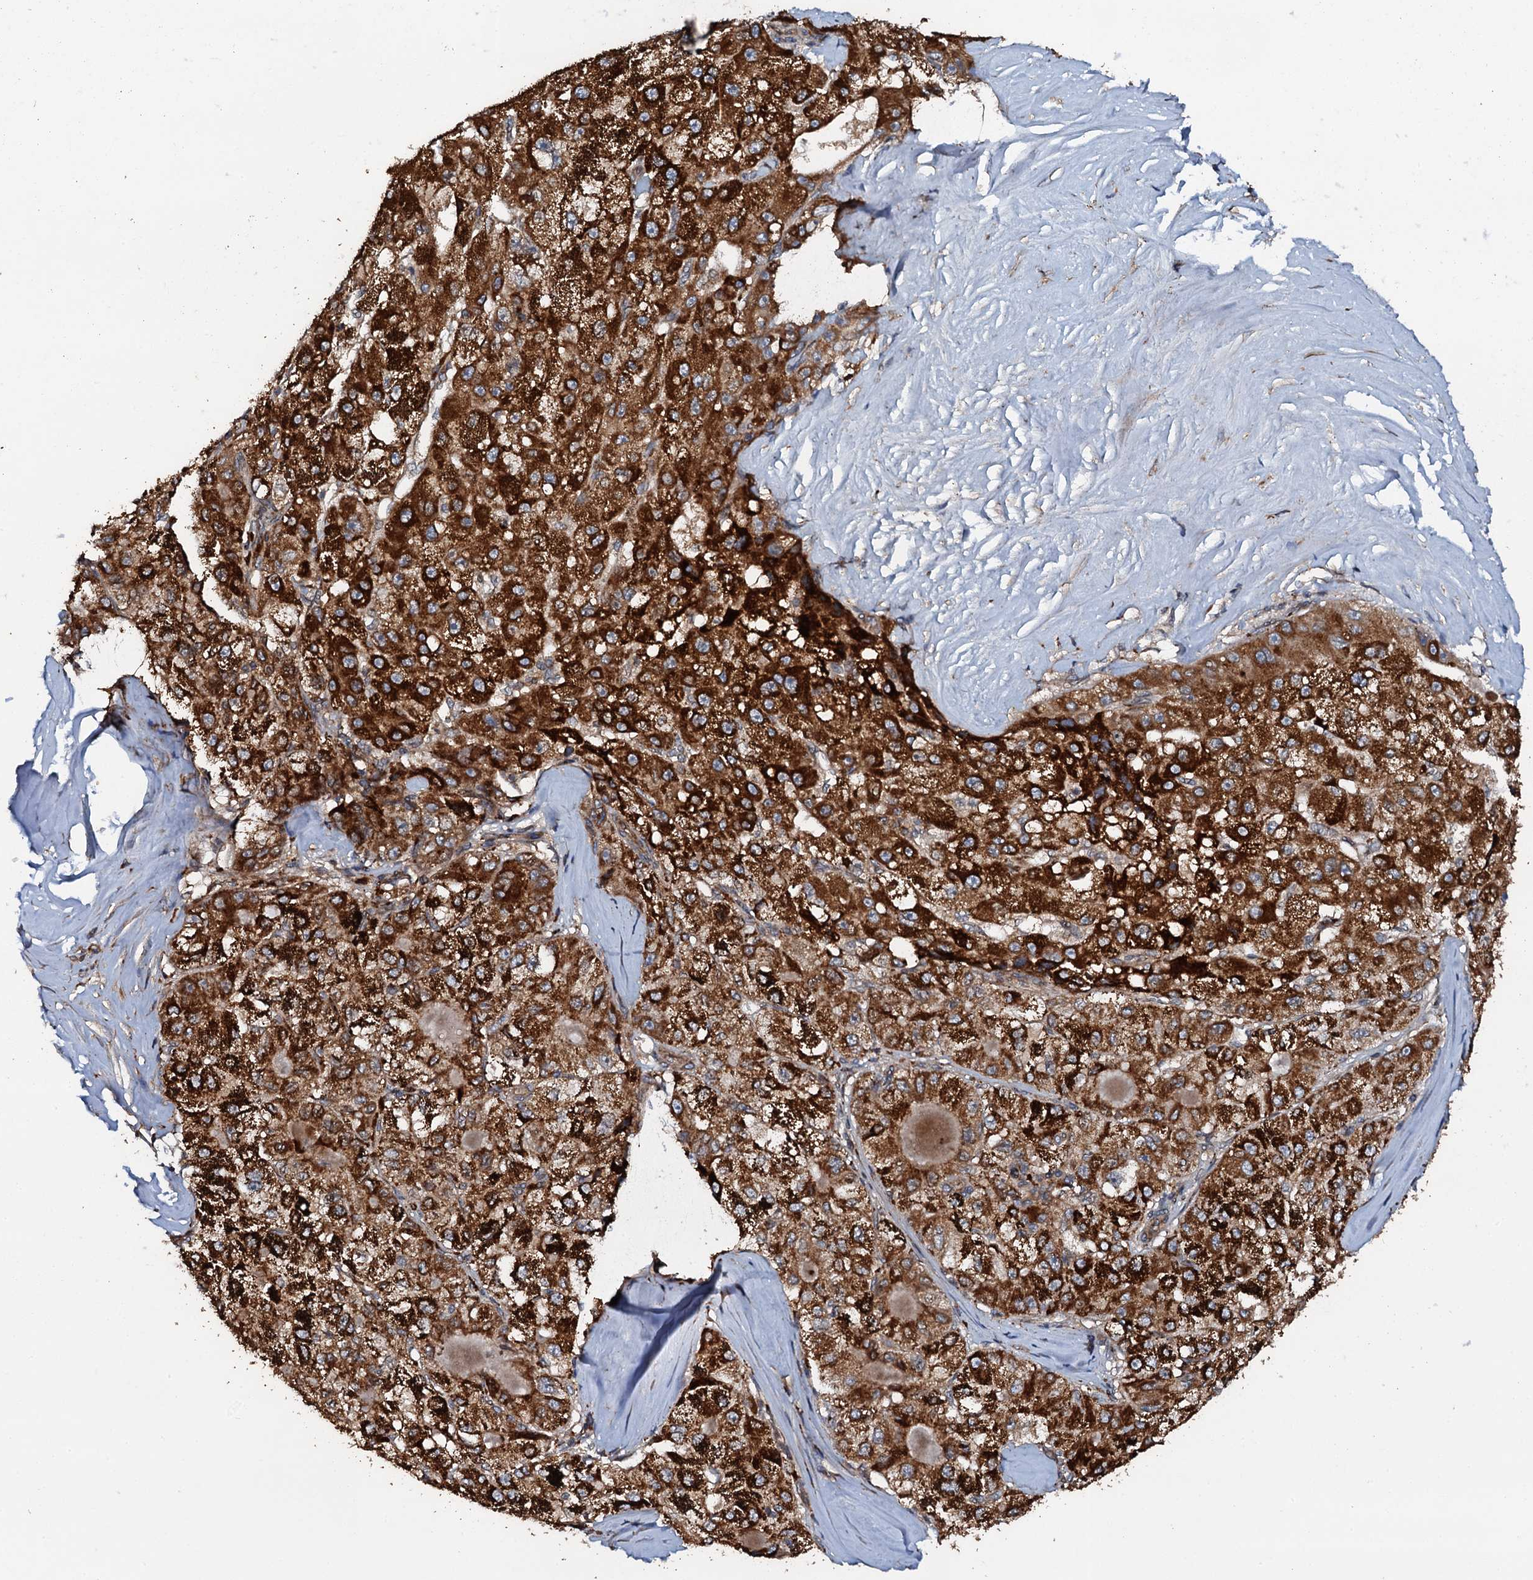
{"staining": {"intensity": "strong", "quantity": ">75%", "location": "cytoplasmic/membranous"}, "tissue": "liver cancer", "cell_type": "Tumor cells", "image_type": "cancer", "snomed": [{"axis": "morphology", "description": "Carcinoma, Hepatocellular, NOS"}, {"axis": "topography", "description": "Liver"}], "caption": "A brown stain shows strong cytoplasmic/membranous staining of a protein in human liver cancer (hepatocellular carcinoma) tumor cells.", "gene": "GLCE", "patient": {"sex": "male", "age": 80}}